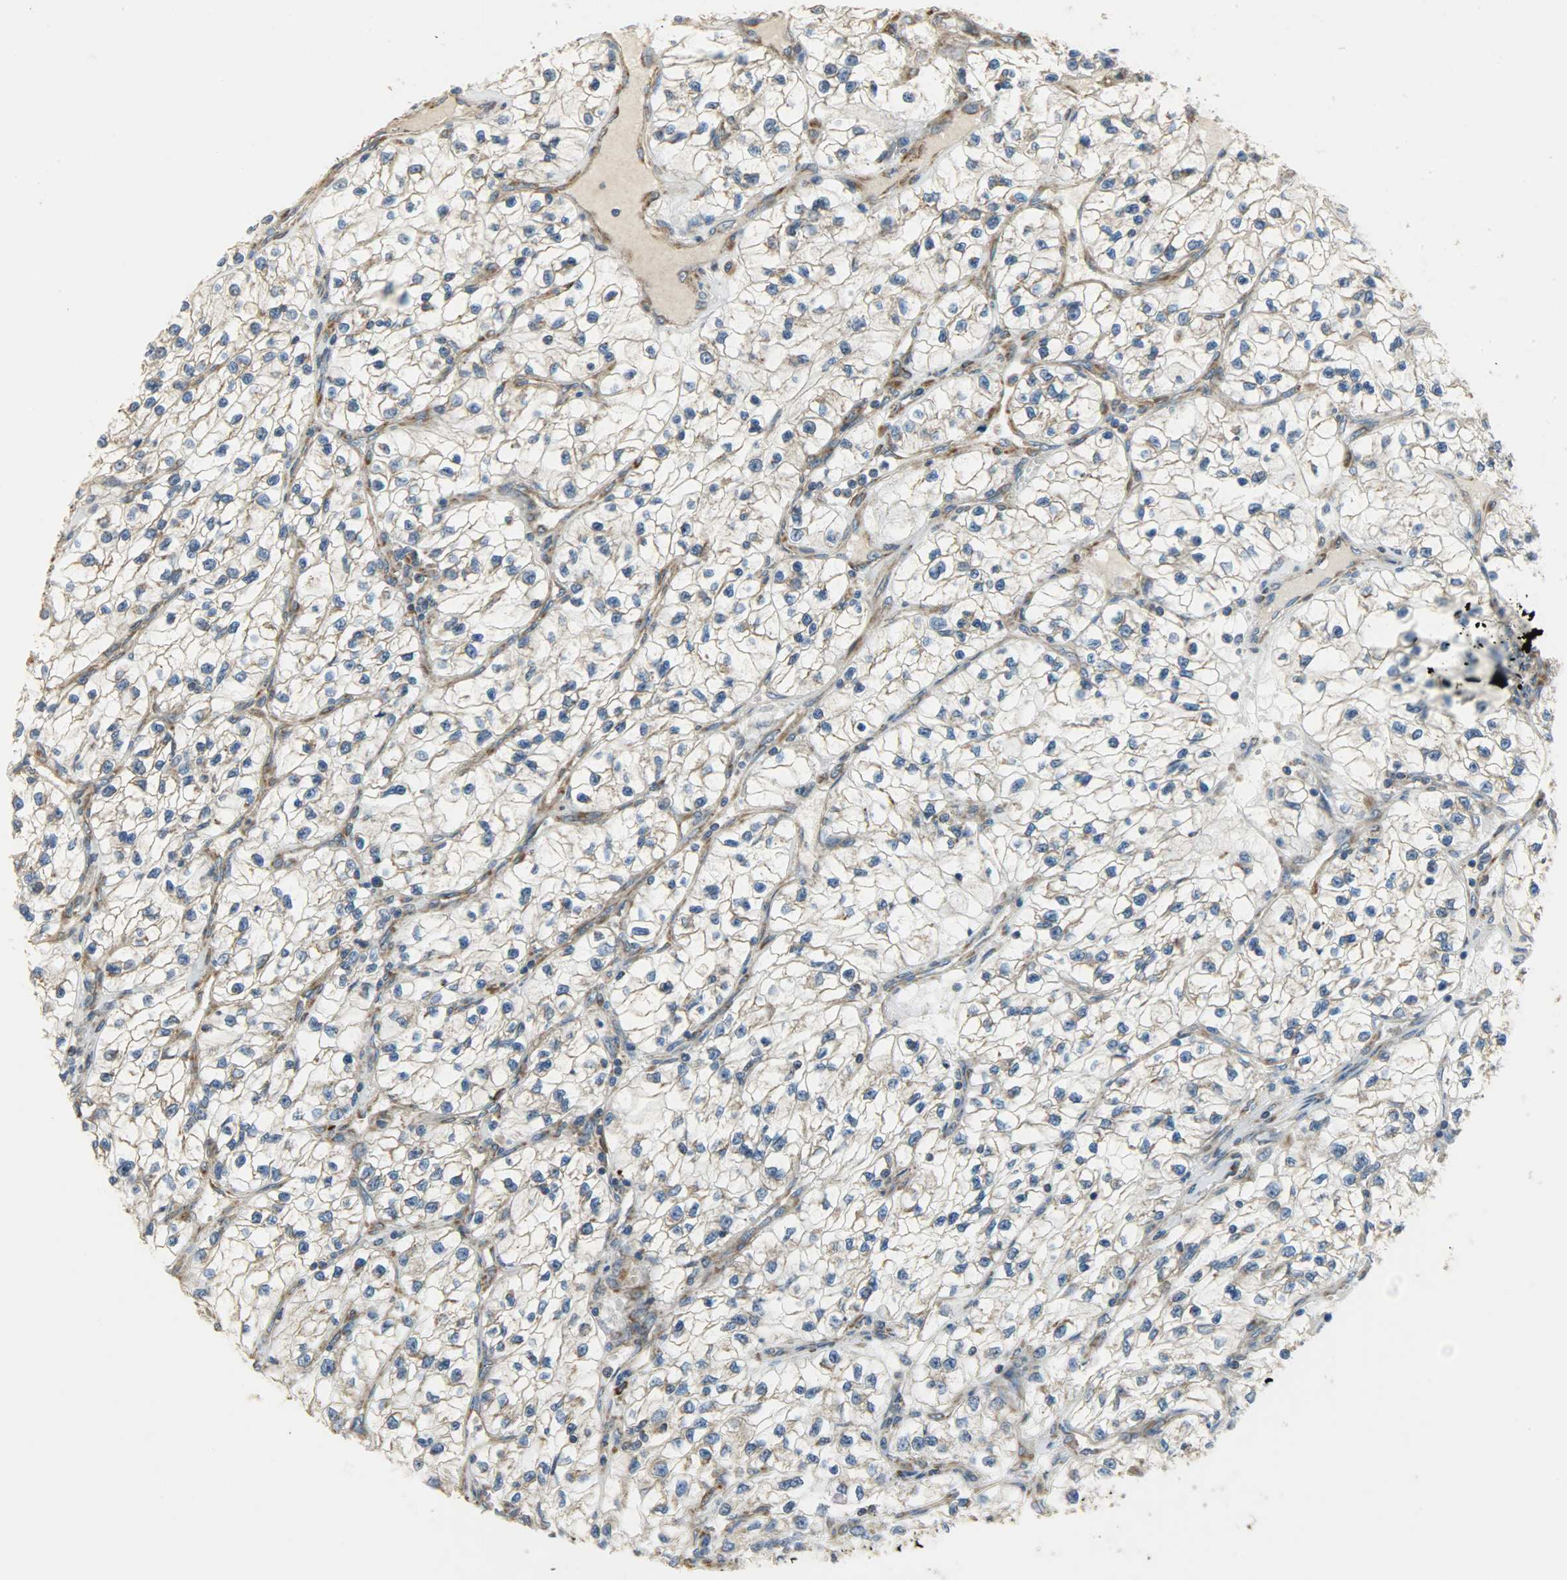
{"staining": {"intensity": "moderate", "quantity": "25%-75%", "location": "cytoplasmic/membranous"}, "tissue": "renal cancer", "cell_type": "Tumor cells", "image_type": "cancer", "snomed": [{"axis": "morphology", "description": "Adenocarcinoma, NOS"}, {"axis": "topography", "description": "Kidney"}], "caption": "Human adenocarcinoma (renal) stained with a protein marker shows moderate staining in tumor cells.", "gene": "C1orf198", "patient": {"sex": "female", "age": 57}}